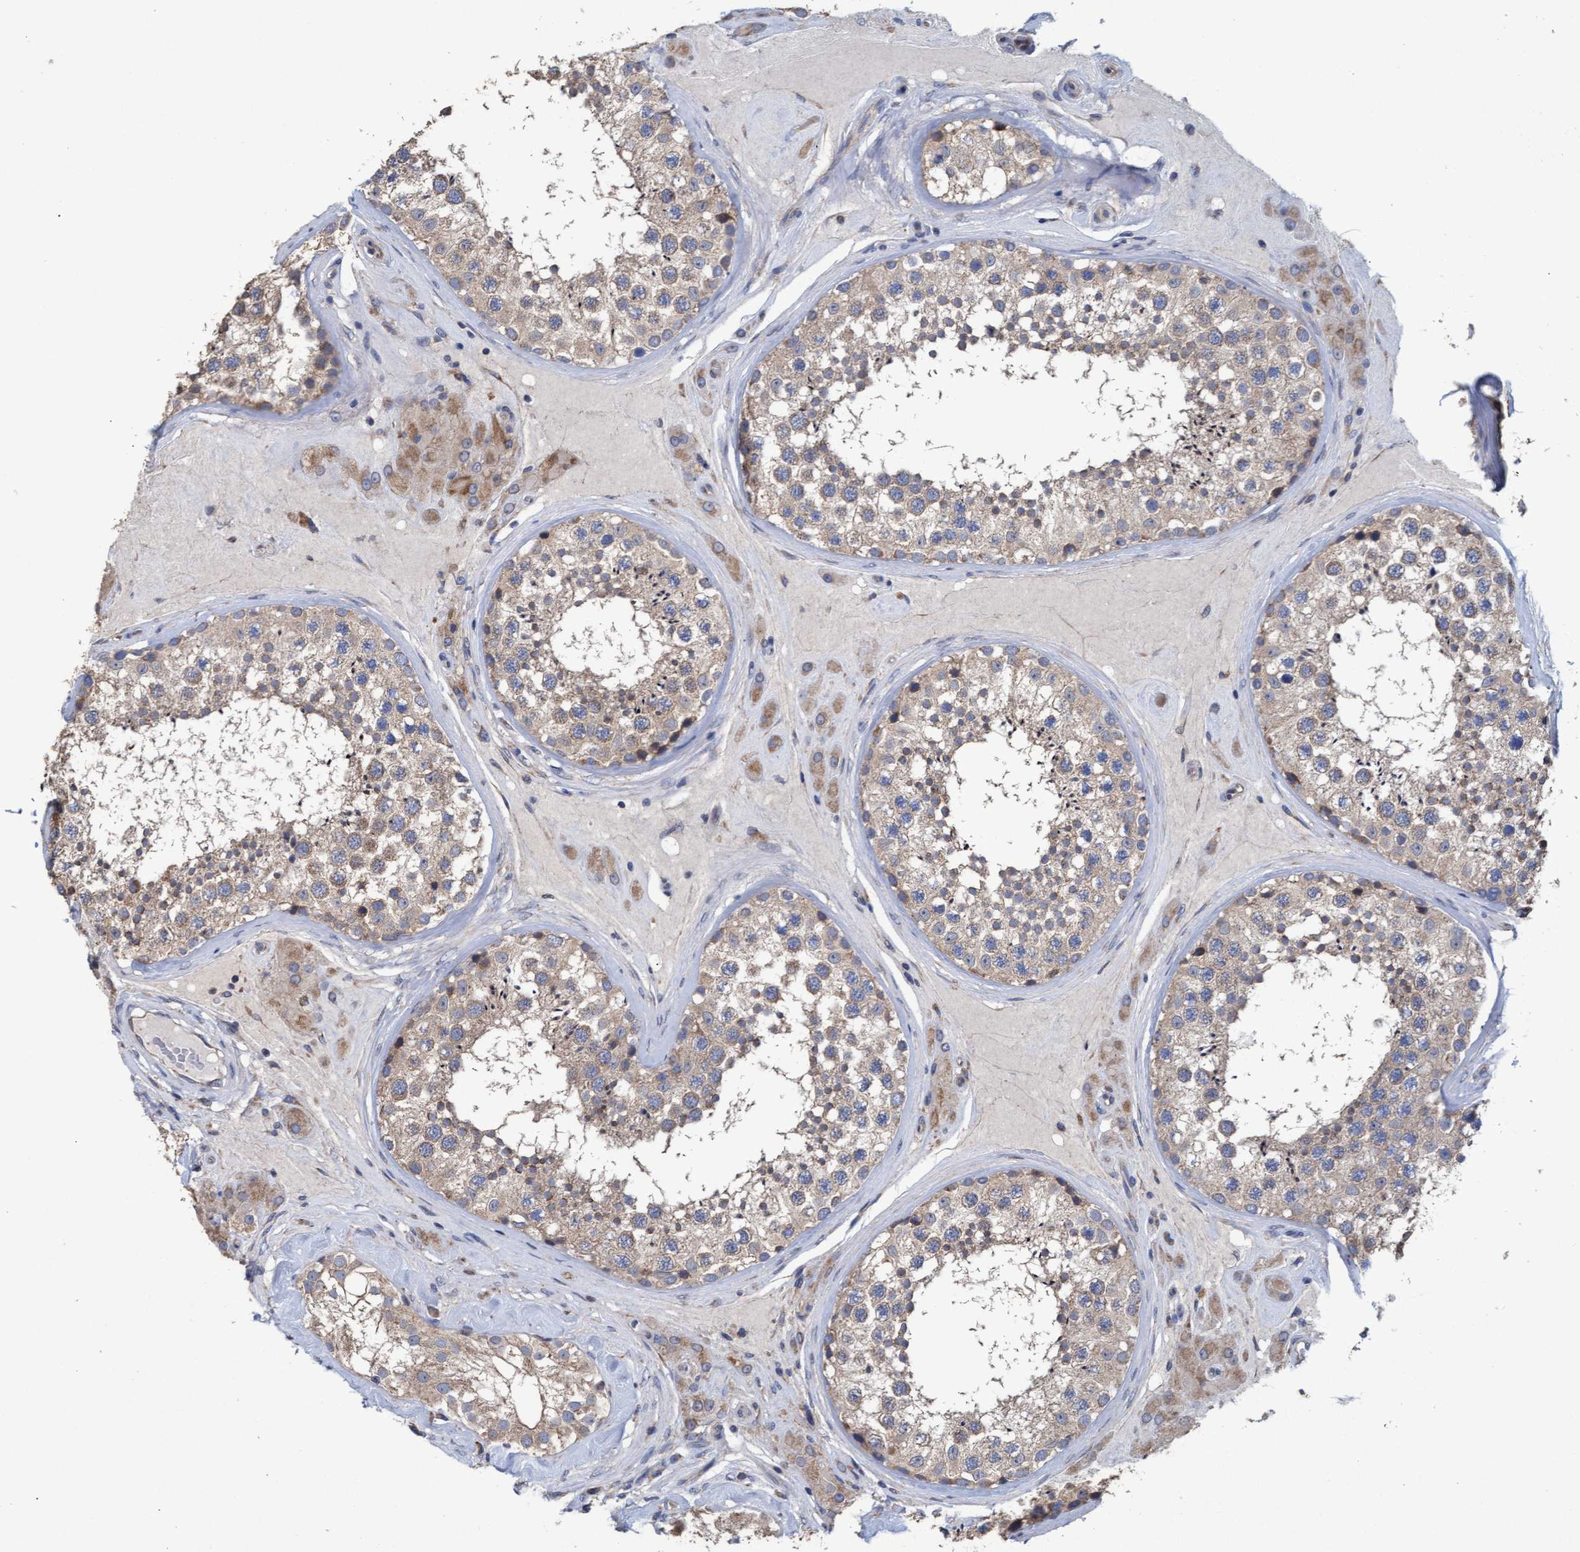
{"staining": {"intensity": "weak", "quantity": ">75%", "location": "cytoplasmic/membranous"}, "tissue": "testis", "cell_type": "Cells in seminiferous ducts", "image_type": "normal", "snomed": [{"axis": "morphology", "description": "Normal tissue, NOS"}, {"axis": "topography", "description": "Testis"}], "caption": "Normal testis displays weak cytoplasmic/membranous positivity in approximately >75% of cells in seminiferous ducts, visualized by immunohistochemistry. (IHC, brightfield microscopy, high magnification).", "gene": "MRPL38", "patient": {"sex": "male", "age": 46}}